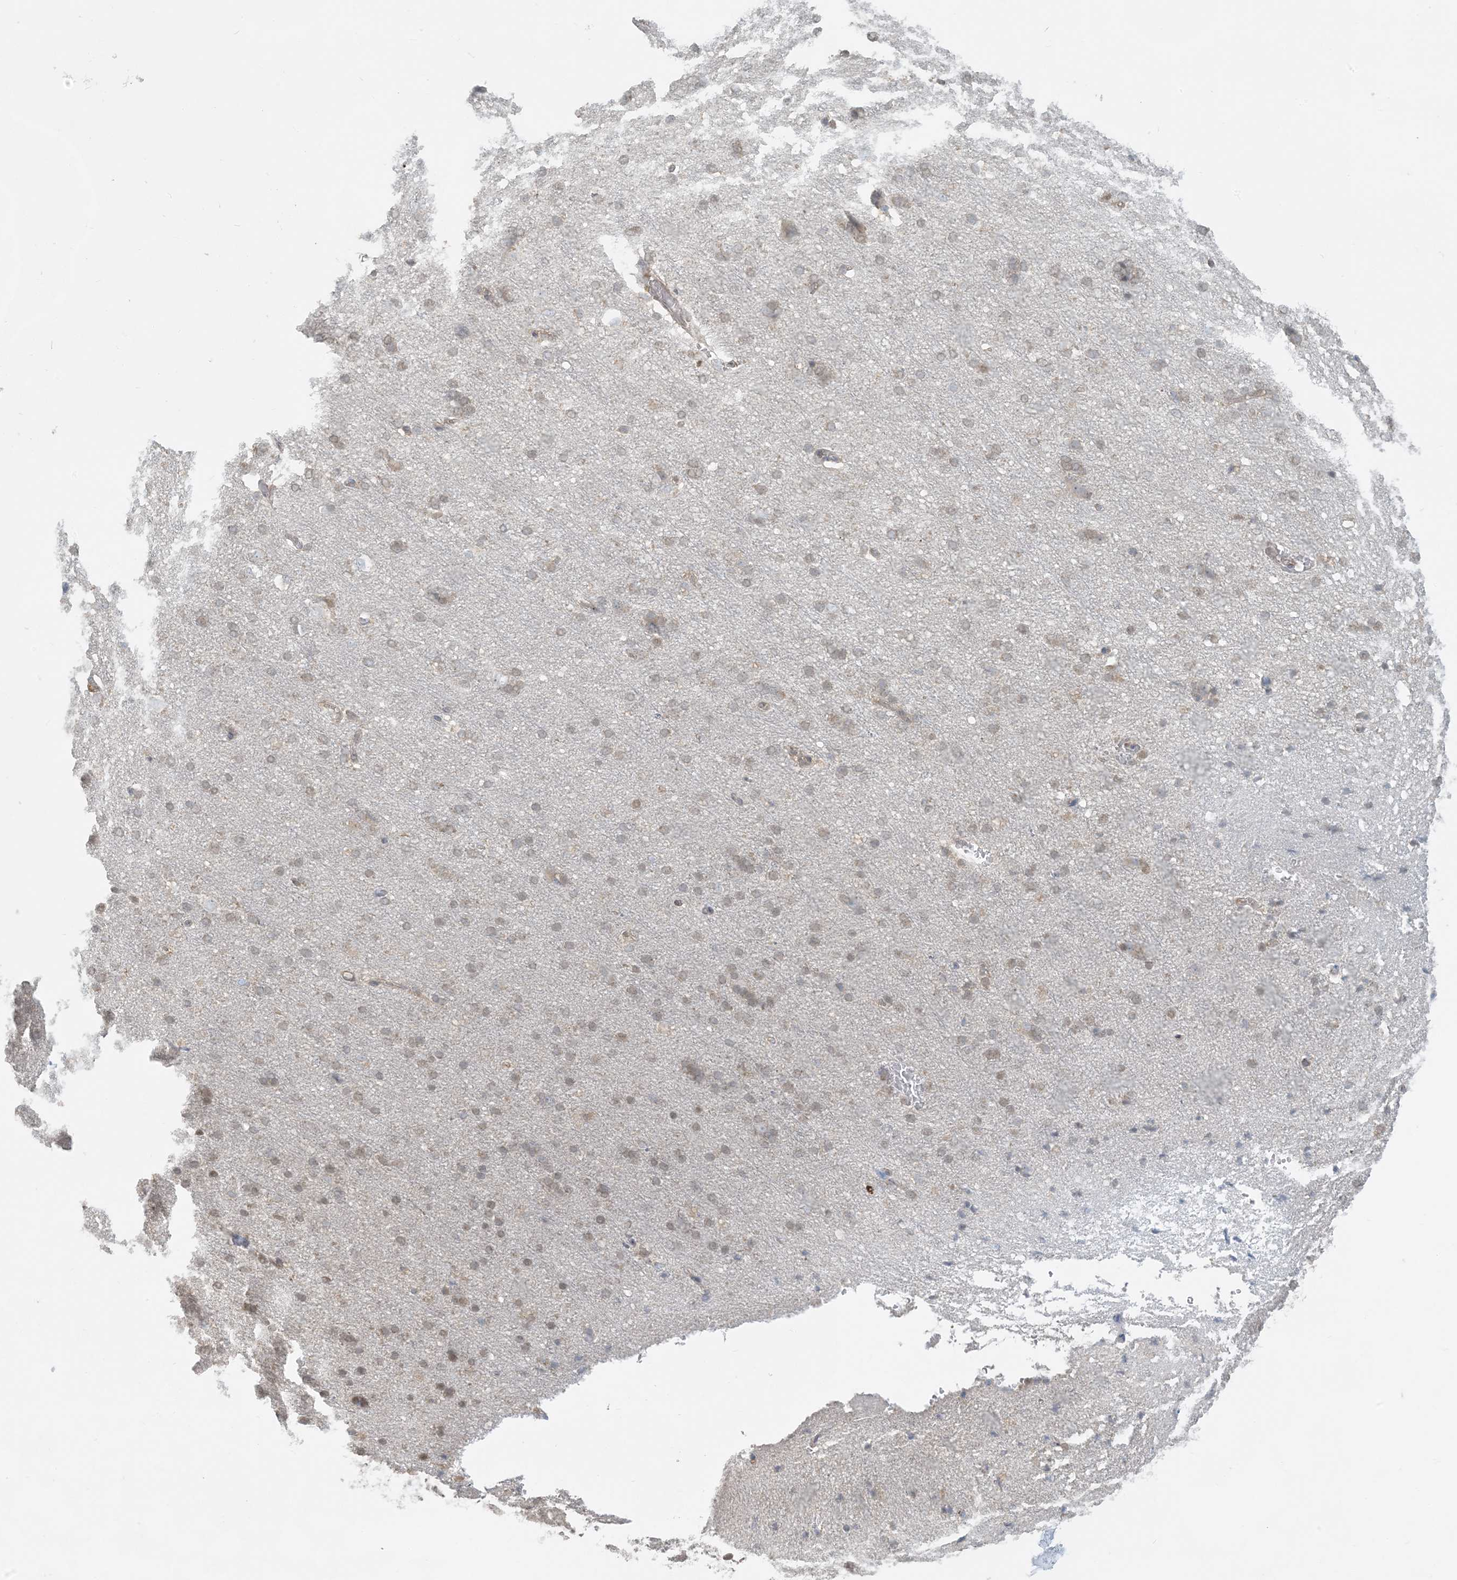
{"staining": {"intensity": "negative", "quantity": "none", "location": "none"}, "tissue": "cerebral cortex", "cell_type": "Endothelial cells", "image_type": "normal", "snomed": [{"axis": "morphology", "description": "Normal tissue, NOS"}, {"axis": "topography", "description": "Cerebral cortex"}], "caption": "The IHC image has no significant expression in endothelial cells of cerebral cortex. The staining is performed using DAB (3,3'-diaminobenzidine) brown chromogen with nuclei counter-stained in using hematoxylin.", "gene": "HACL1", "patient": {"sex": "male", "age": 62}}